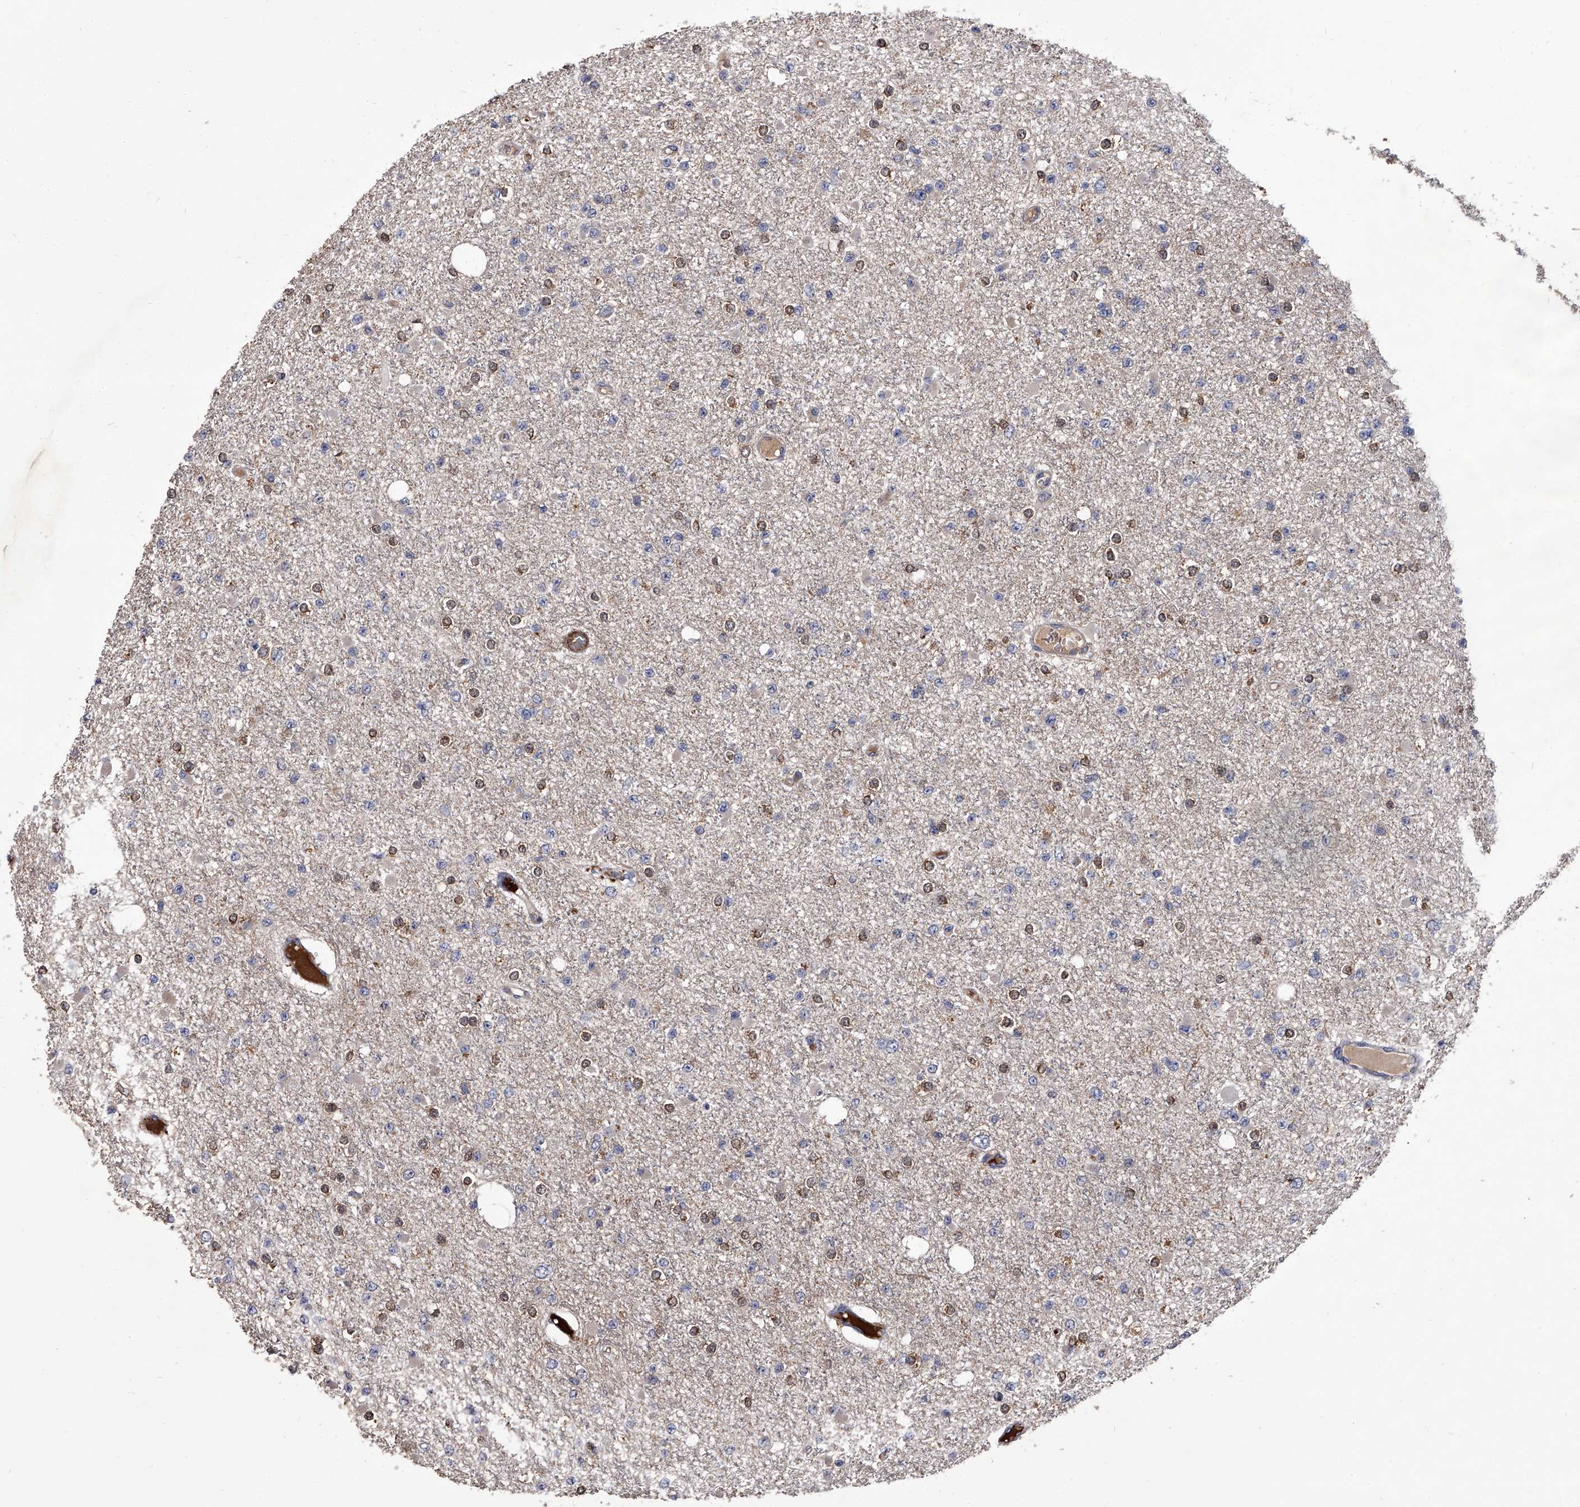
{"staining": {"intensity": "moderate", "quantity": "25%-75%", "location": "cytoplasmic/membranous"}, "tissue": "glioma", "cell_type": "Tumor cells", "image_type": "cancer", "snomed": [{"axis": "morphology", "description": "Glioma, malignant, Low grade"}, {"axis": "topography", "description": "Brain"}], "caption": "Malignant low-grade glioma tissue demonstrates moderate cytoplasmic/membranous positivity in about 25%-75% of tumor cells Using DAB (3,3'-diaminobenzidine) (brown) and hematoxylin (blue) stains, captured at high magnification using brightfield microscopy.", "gene": "STK36", "patient": {"sex": "female", "age": 22}}